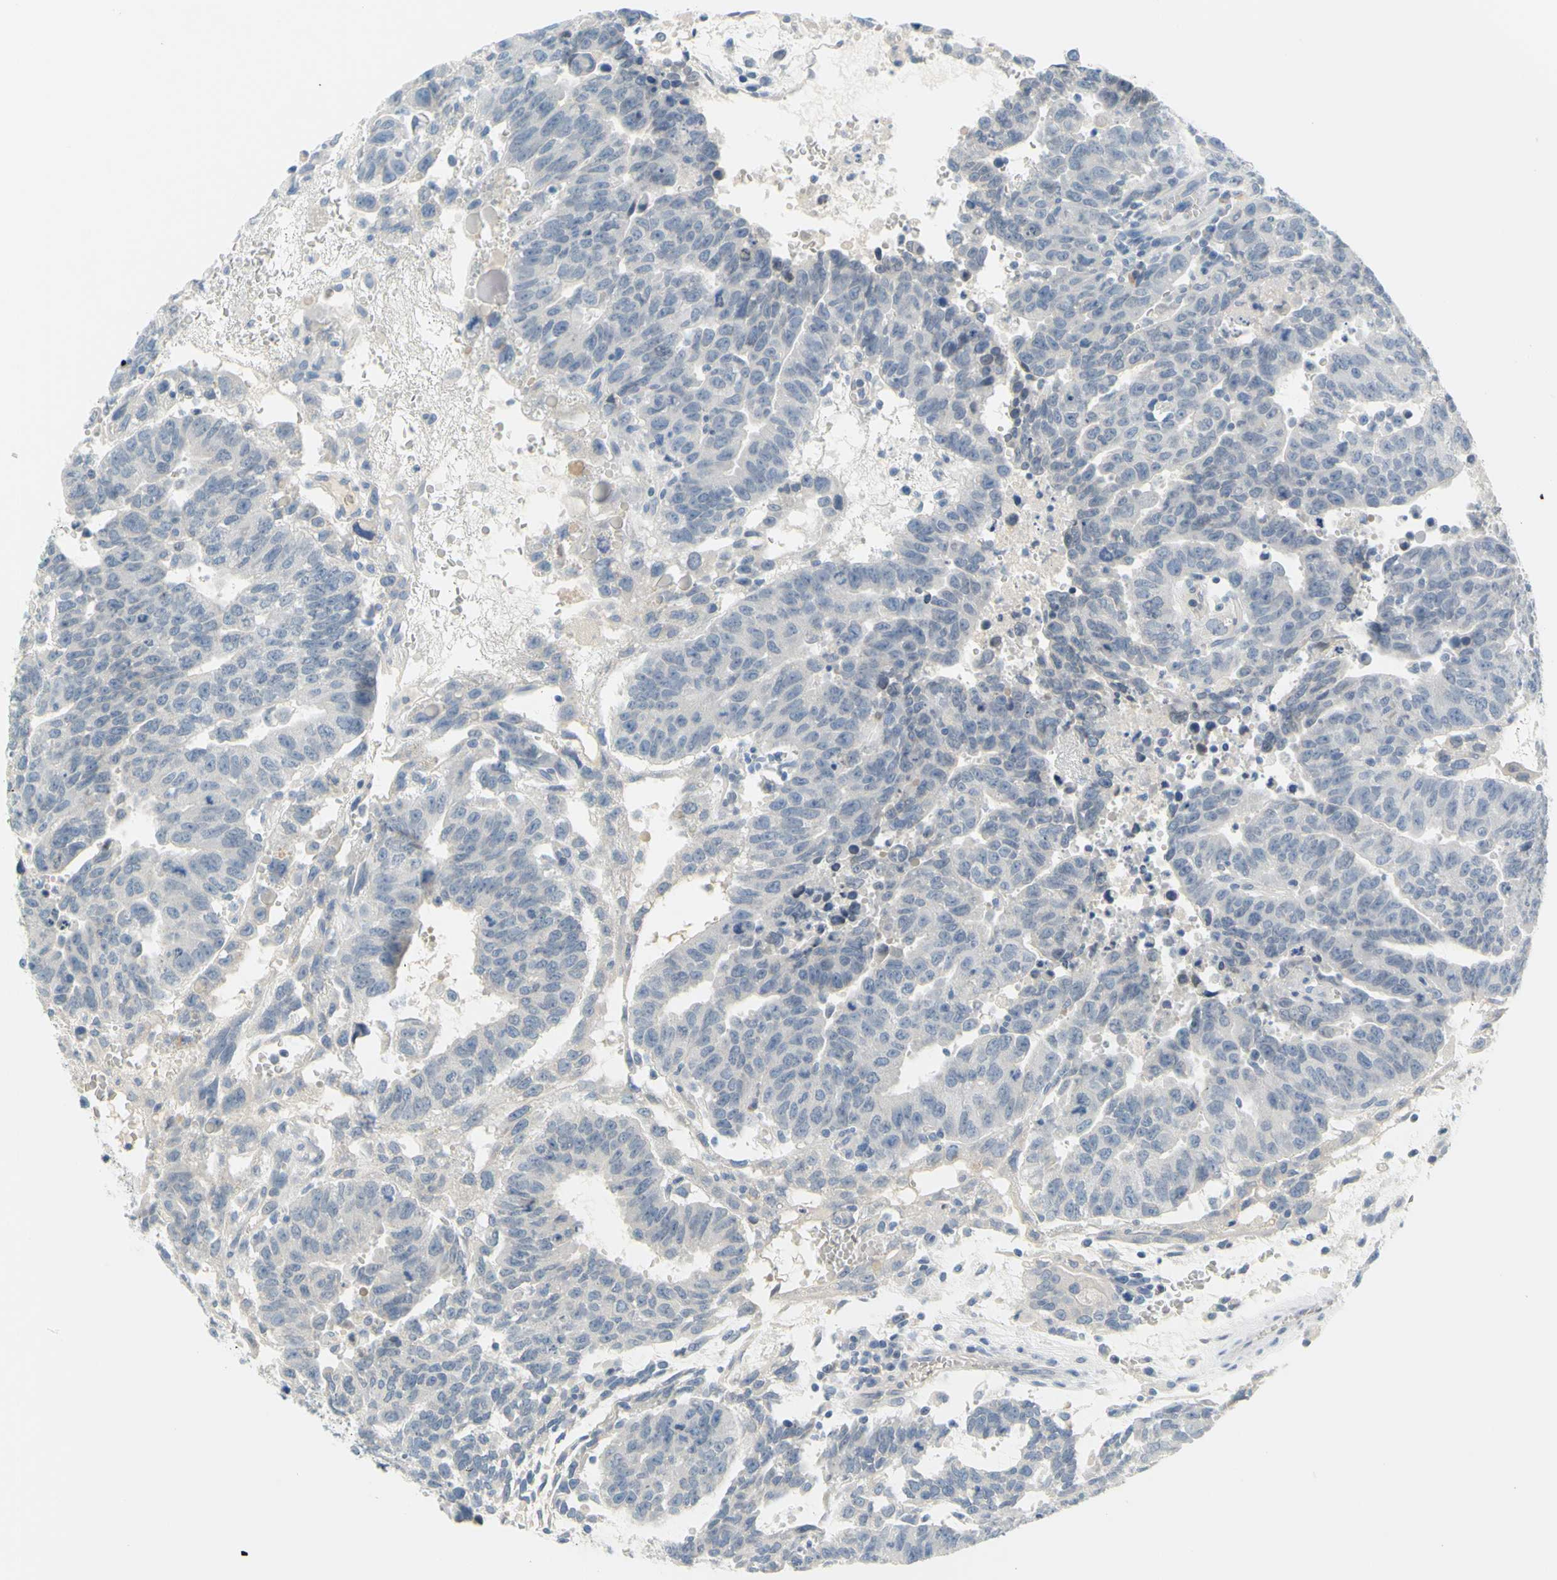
{"staining": {"intensity": "negative", "quantity": "none", "location": "none"}, "tissue": "testis cancer", "cell_type": "Tumor cells", "image_type": "cancer", "snomed": [{"axis": "morphology", "description": "Seminoma, NOS"}, {"axis": "morphology", "description": "Carcinoma, Embryonal, NOS"}, {"axis": "topography", "description": "Testis"}], "caption": "Photomicrograph shows no protein staining in tumor cells of seminoma (testis) tissue. Brightfield microscopy of IHC stained with DAB (3,3'-diaminobenzidine) (brown) and hematoxylin (blue), captured at high magnification.", "gene": "DCT", "patient": {"sex": "male", "age": 52}}